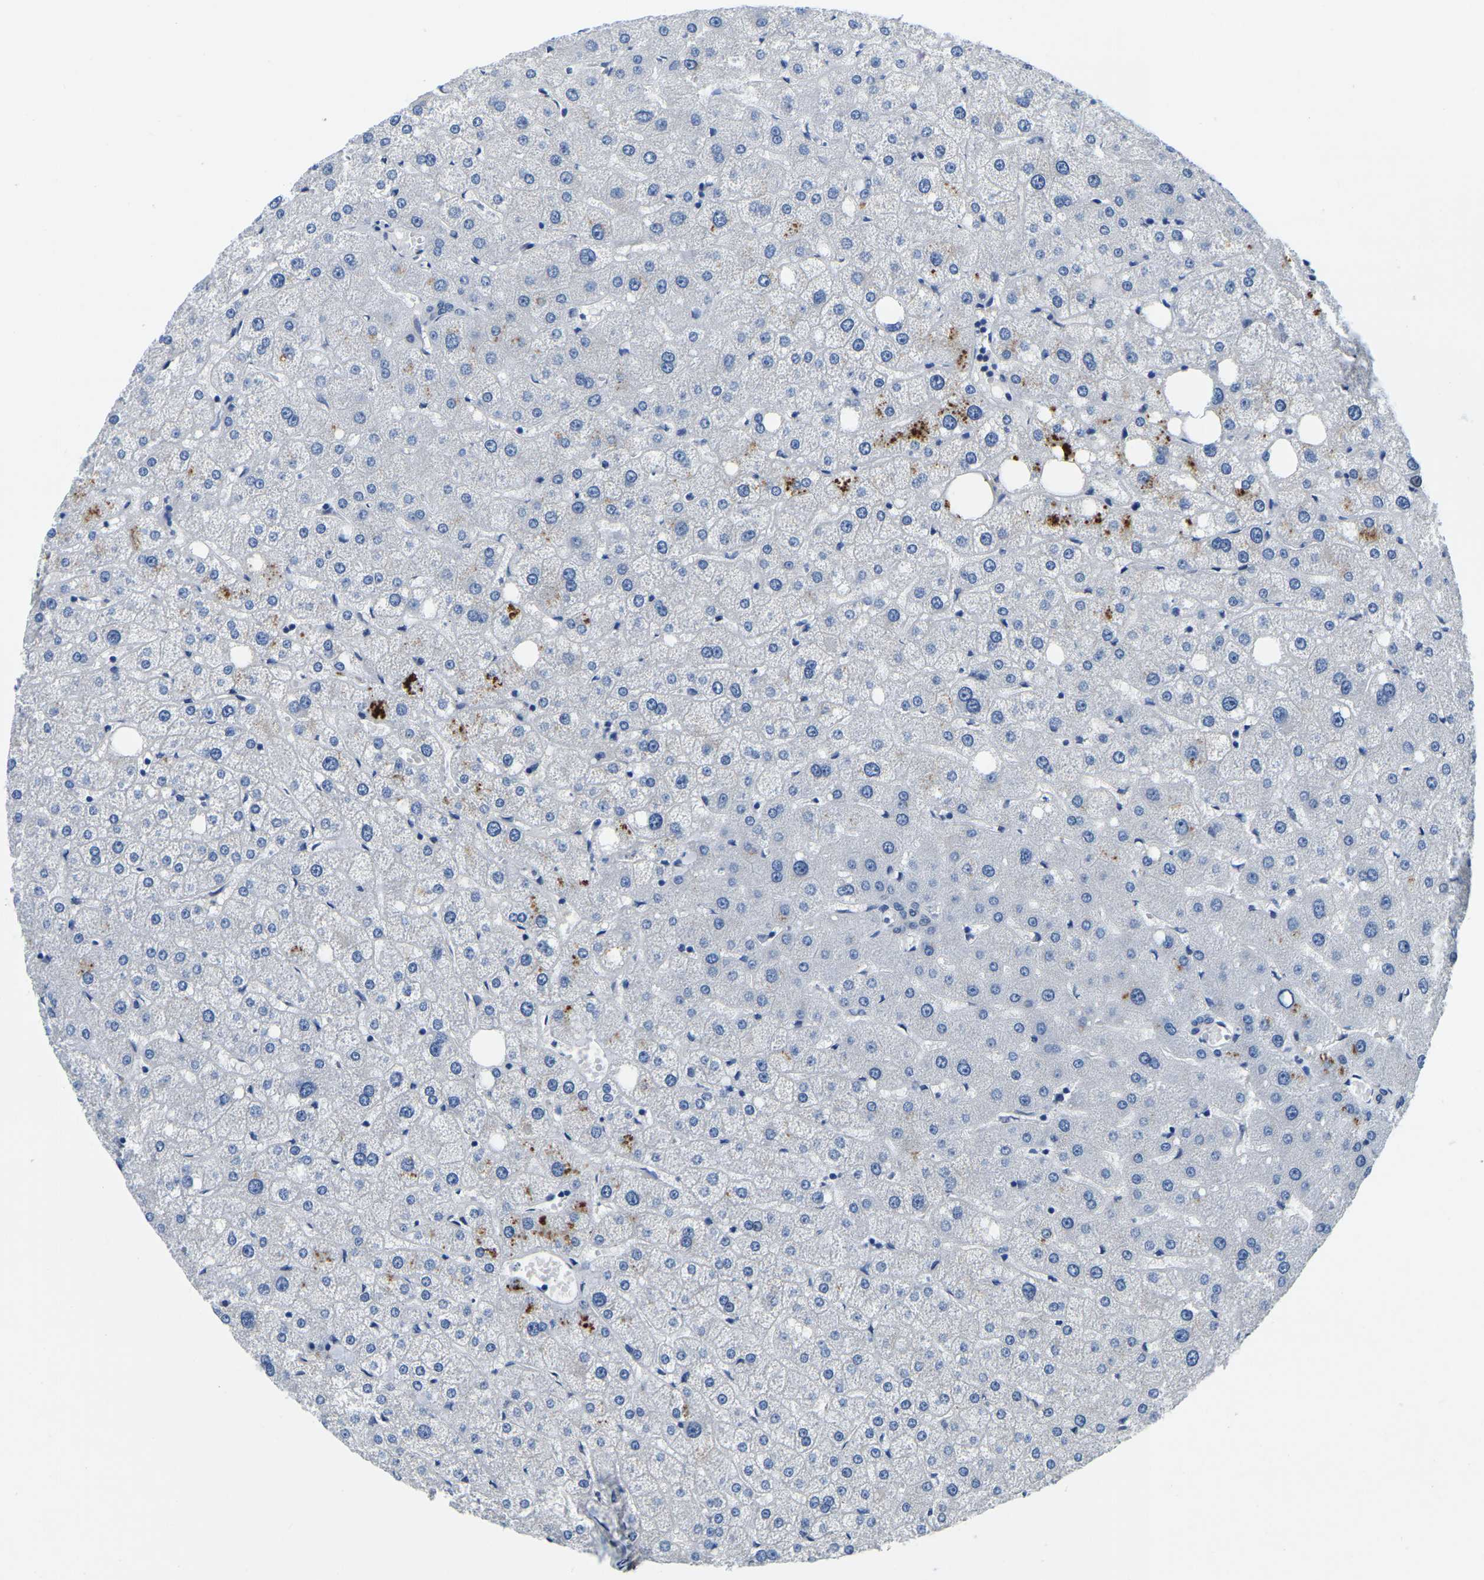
{"staining": {"intensity": "negative", "quantity": "none", "location": "none"}, "tissue": "liver", "cell_type": "Cholangiocytes", "image_type": "normal", "snomed": [{"axis": "morphology", "description": "Normal tissue, NOS"}, {"axis": "topography", "description": "Liver"}], "caption": "Cholangiocytes show no significant expression in unremarkable liver. (Brightfield microscopy of DAB IHC at high magnification).", "gene": "RANBP2", "patient": {"sex": "male", "age": 73}}